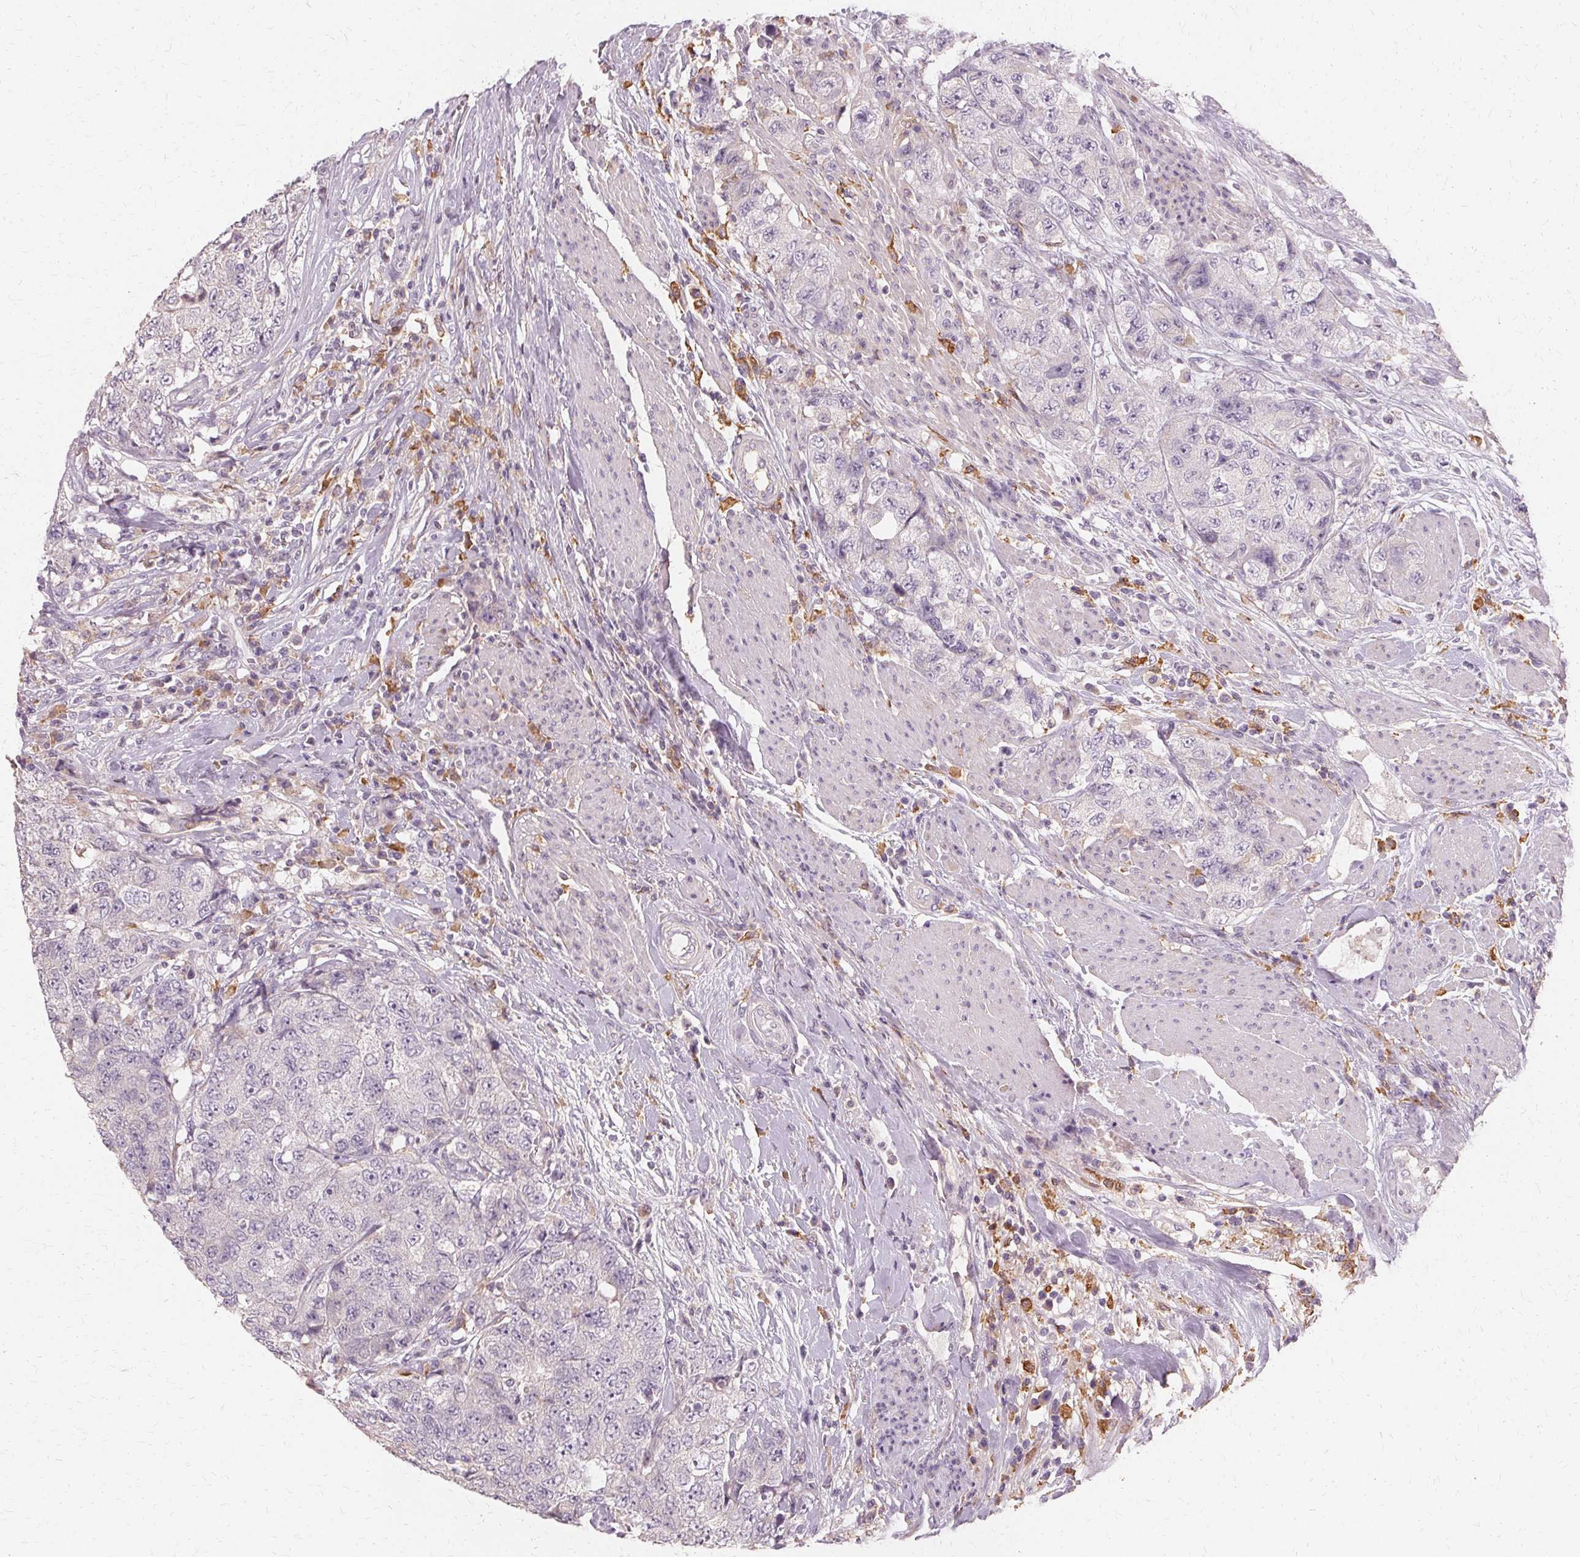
{"staining": {"intensity": "negative", "quantity": "none", "location": "none"}, "tissue": "urothelial cancer", "cell_type": "Tumor cells", "image_type": "cancer", "snomed": [{"axis": "morphology", "description": "Urothelial carcinoma, High grade"}, {"axis": "topography", "description": "Urinary bladder"}], "caption": "Immunohistochemistry histopathology image of human urothelial carcinoma (high-grade) stained for a protein (brown), which exhibits no staining in tumor cells.", "gene": "IFNGR1", "patient": {"sex": "female", "age": 78}}